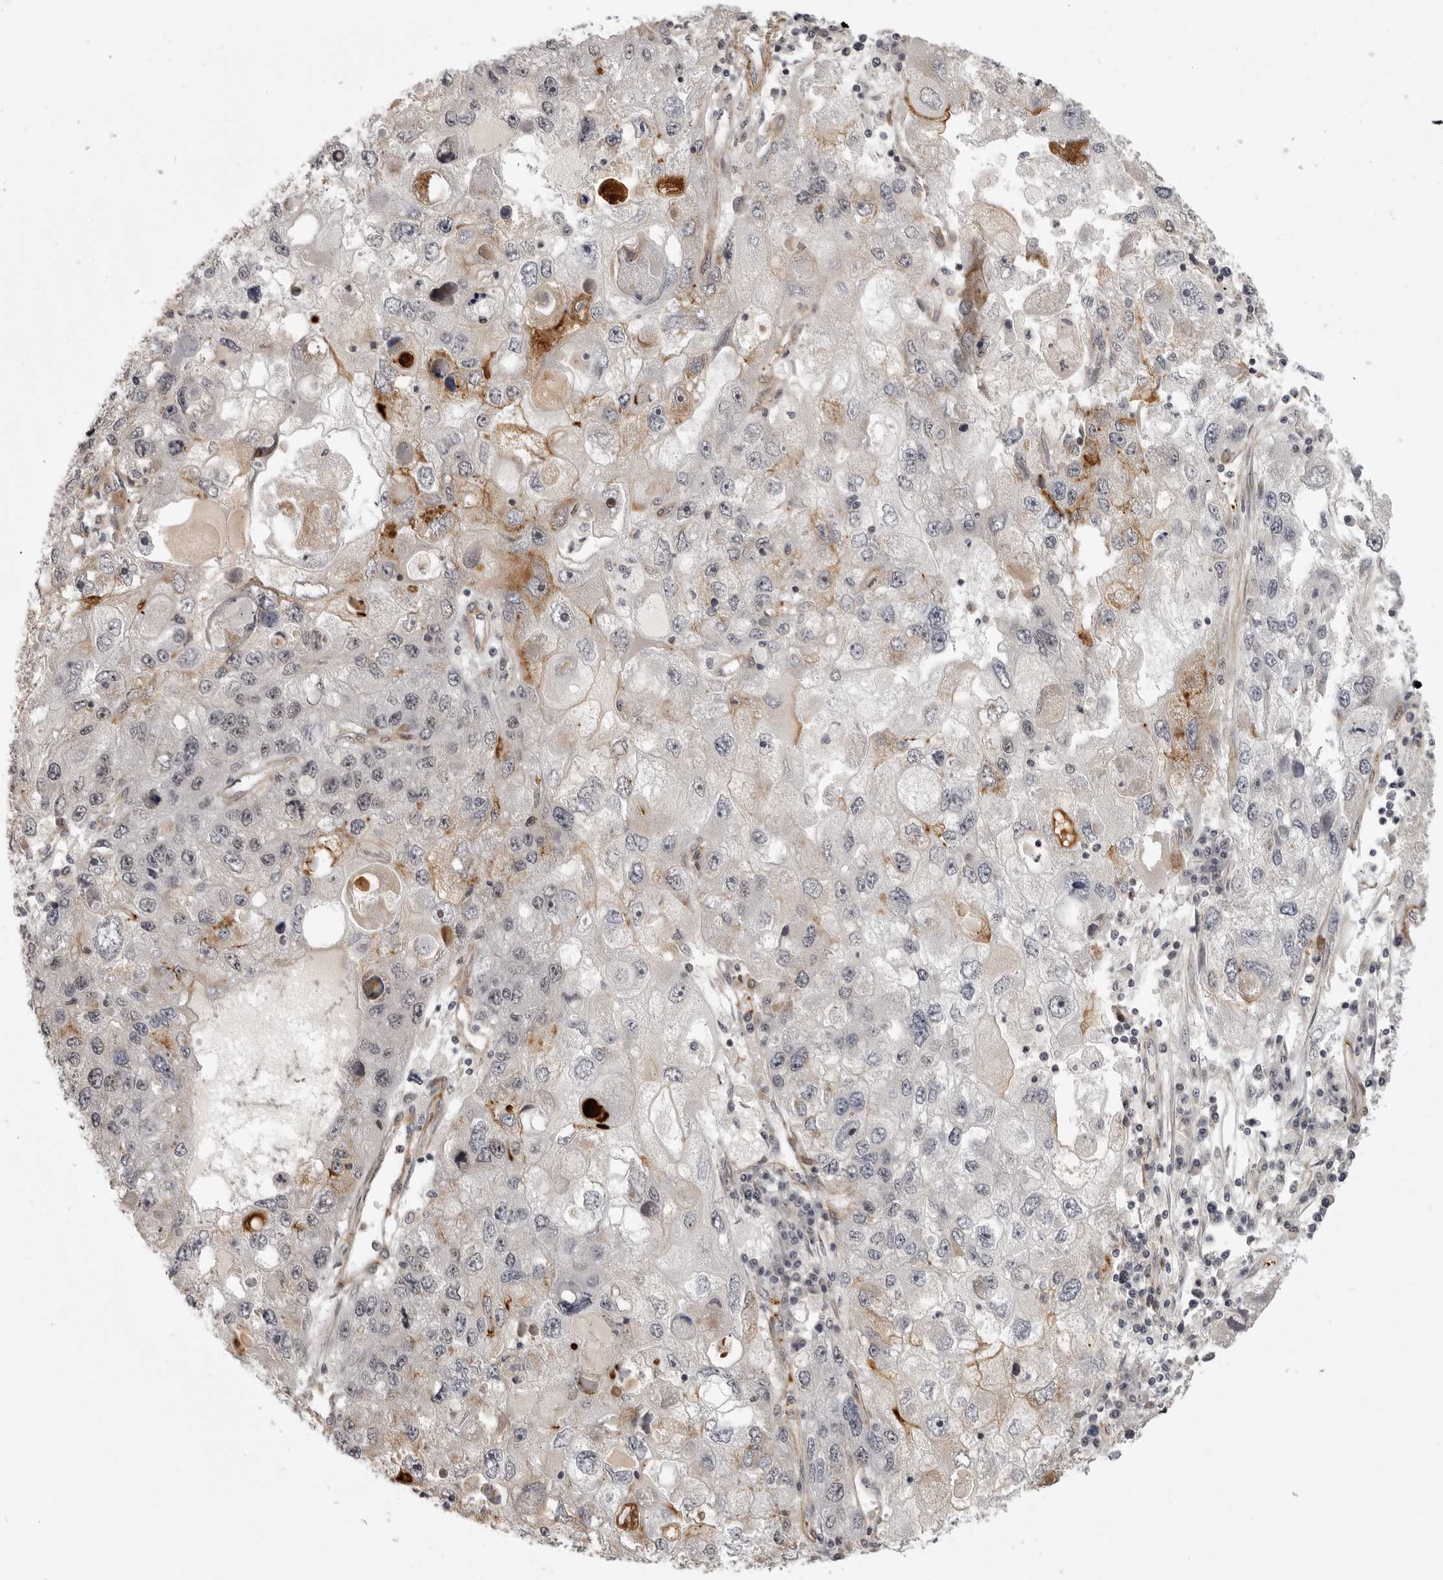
{"staining": {"intensity": "negative", "quantity": "none", "location": "none"}, "tissue": "endometrial cancer", "cell_type": "Tumor cells", "image_type": "cancer", "snomed": [{"axis": "morphology", "description": "Adenocarcinoma, NOS"}, {"axis": "topography", "description": "Endometrium"}], "caption": "This photomicrograph is of adenocarcinoma (endometrial) stained with immunohistochemistry (IHC) to label a protein in brown with the nuclei are counter-stained blue. There is no positivity in tumor cells.", "gene": "TUT4", "patient": {"sex": "female", "age": 49}}